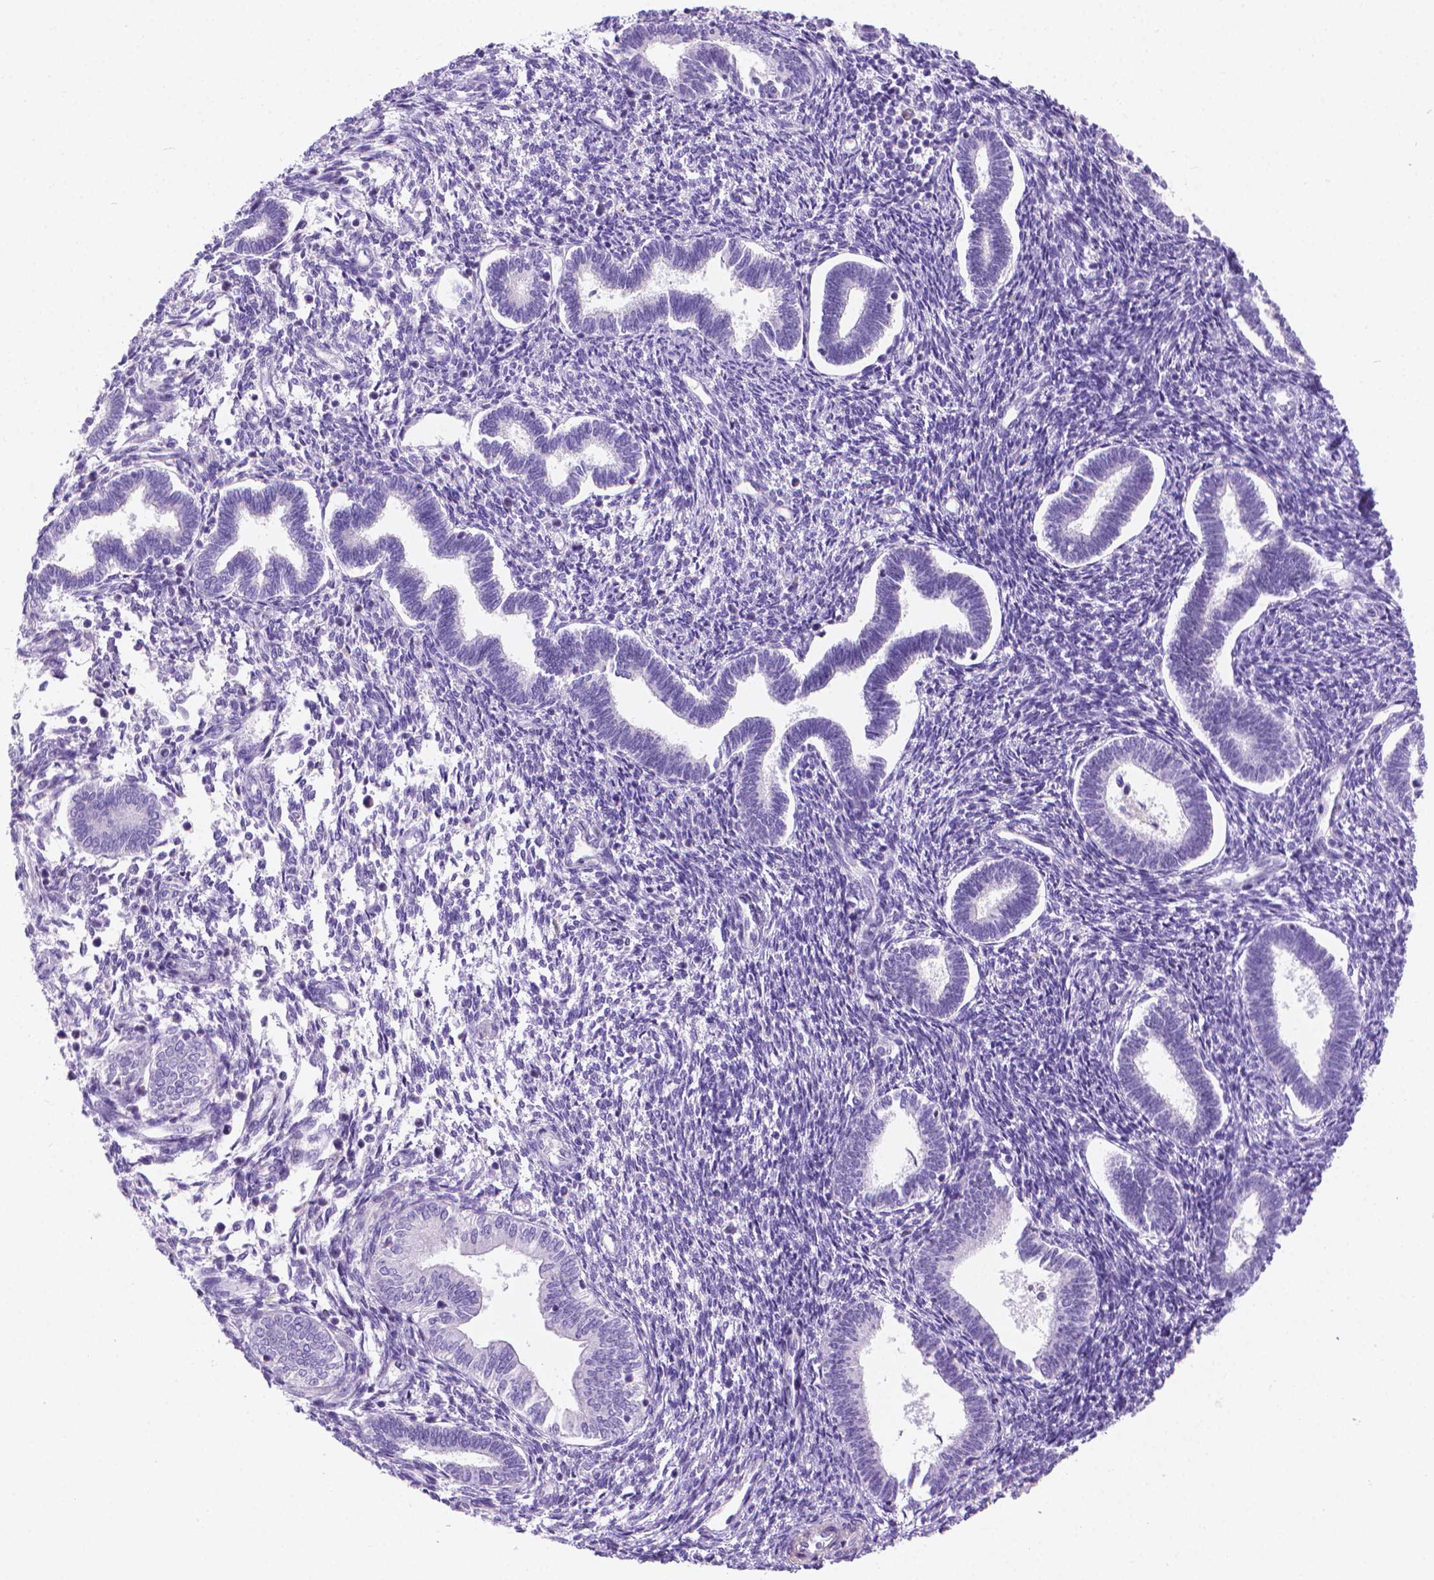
{"staining": {"intensity": "negative", "quantity": "none", "location": "none"}, "tissue": "endometrium", "cell_type": "Cells in endometrial stroma", "image_type": "normal", "snomed": [{"axis": "morphology", "description": "Normal tissue, NOS"}, {"axis": "topography", "description": "Endometrium"}], "caption": "Immunohistochemical staining of normal endometrium demonstrates no significant expression in cells in endometrial stroma.", "gene": "FASN", "patient": {"sex": "female", "age": 42}}